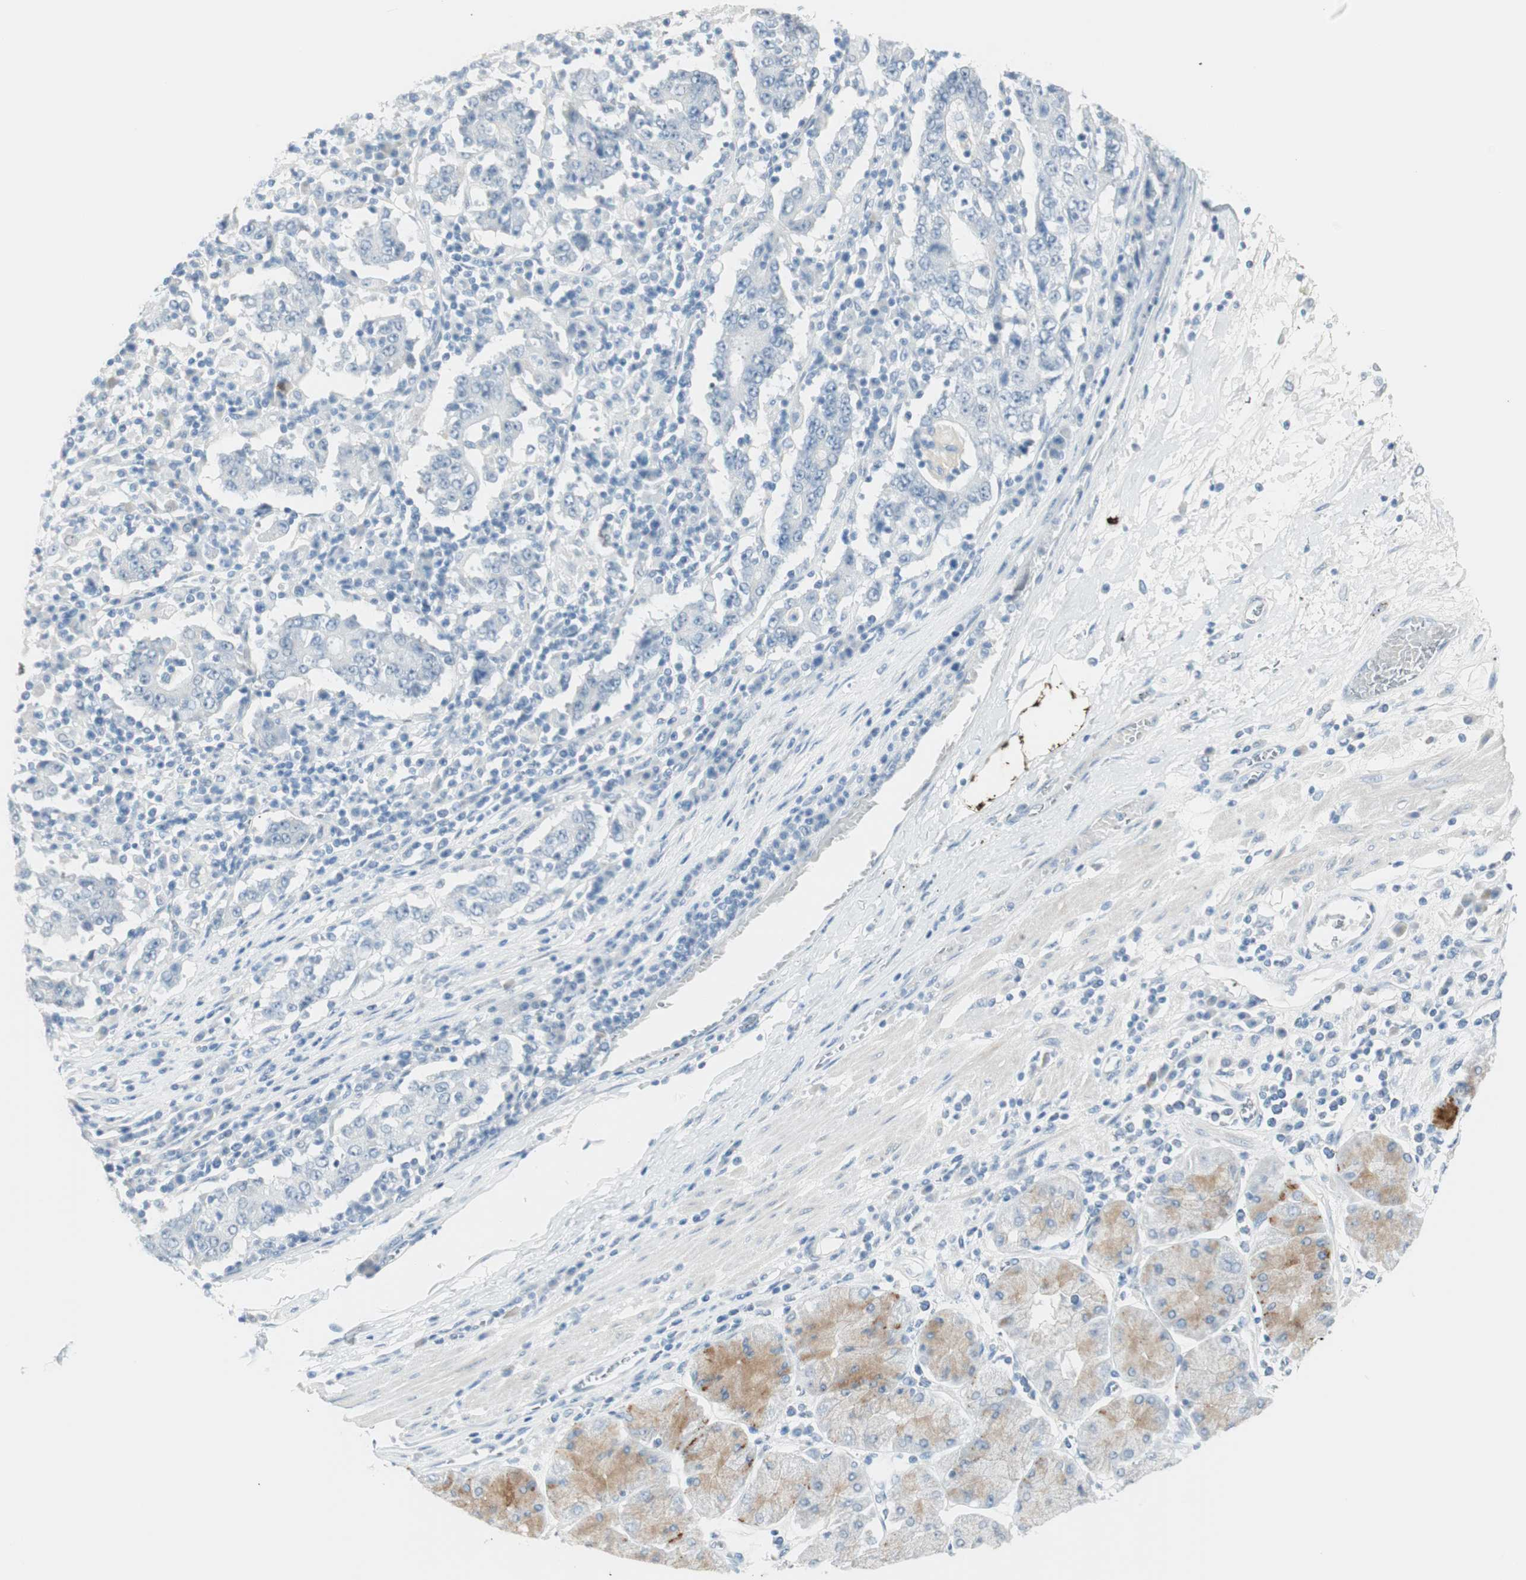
{"staining": {"intensity": "negative", "quantity": "none", "location": "none"}, "tissue": "stomach cancer", "cell_type": "Tumor cells", "image_type": "cancer", "snomed": [{"axis": "morphology", "description": "Normal tissue, NOS"}, {"axis": "morphology", "description": "Adenocarcinoma, NOS"}, {"axis": "topography", "description": "Stomach, upper"}, {"axis": "topography", "description": "Stomach"}], "caption": "Image shows no protein expression in tumor cells of adenocarcinoma (stomach) tissue.", "gene": "MLLT10", "patient": {"sex": "male", "age": 59}}